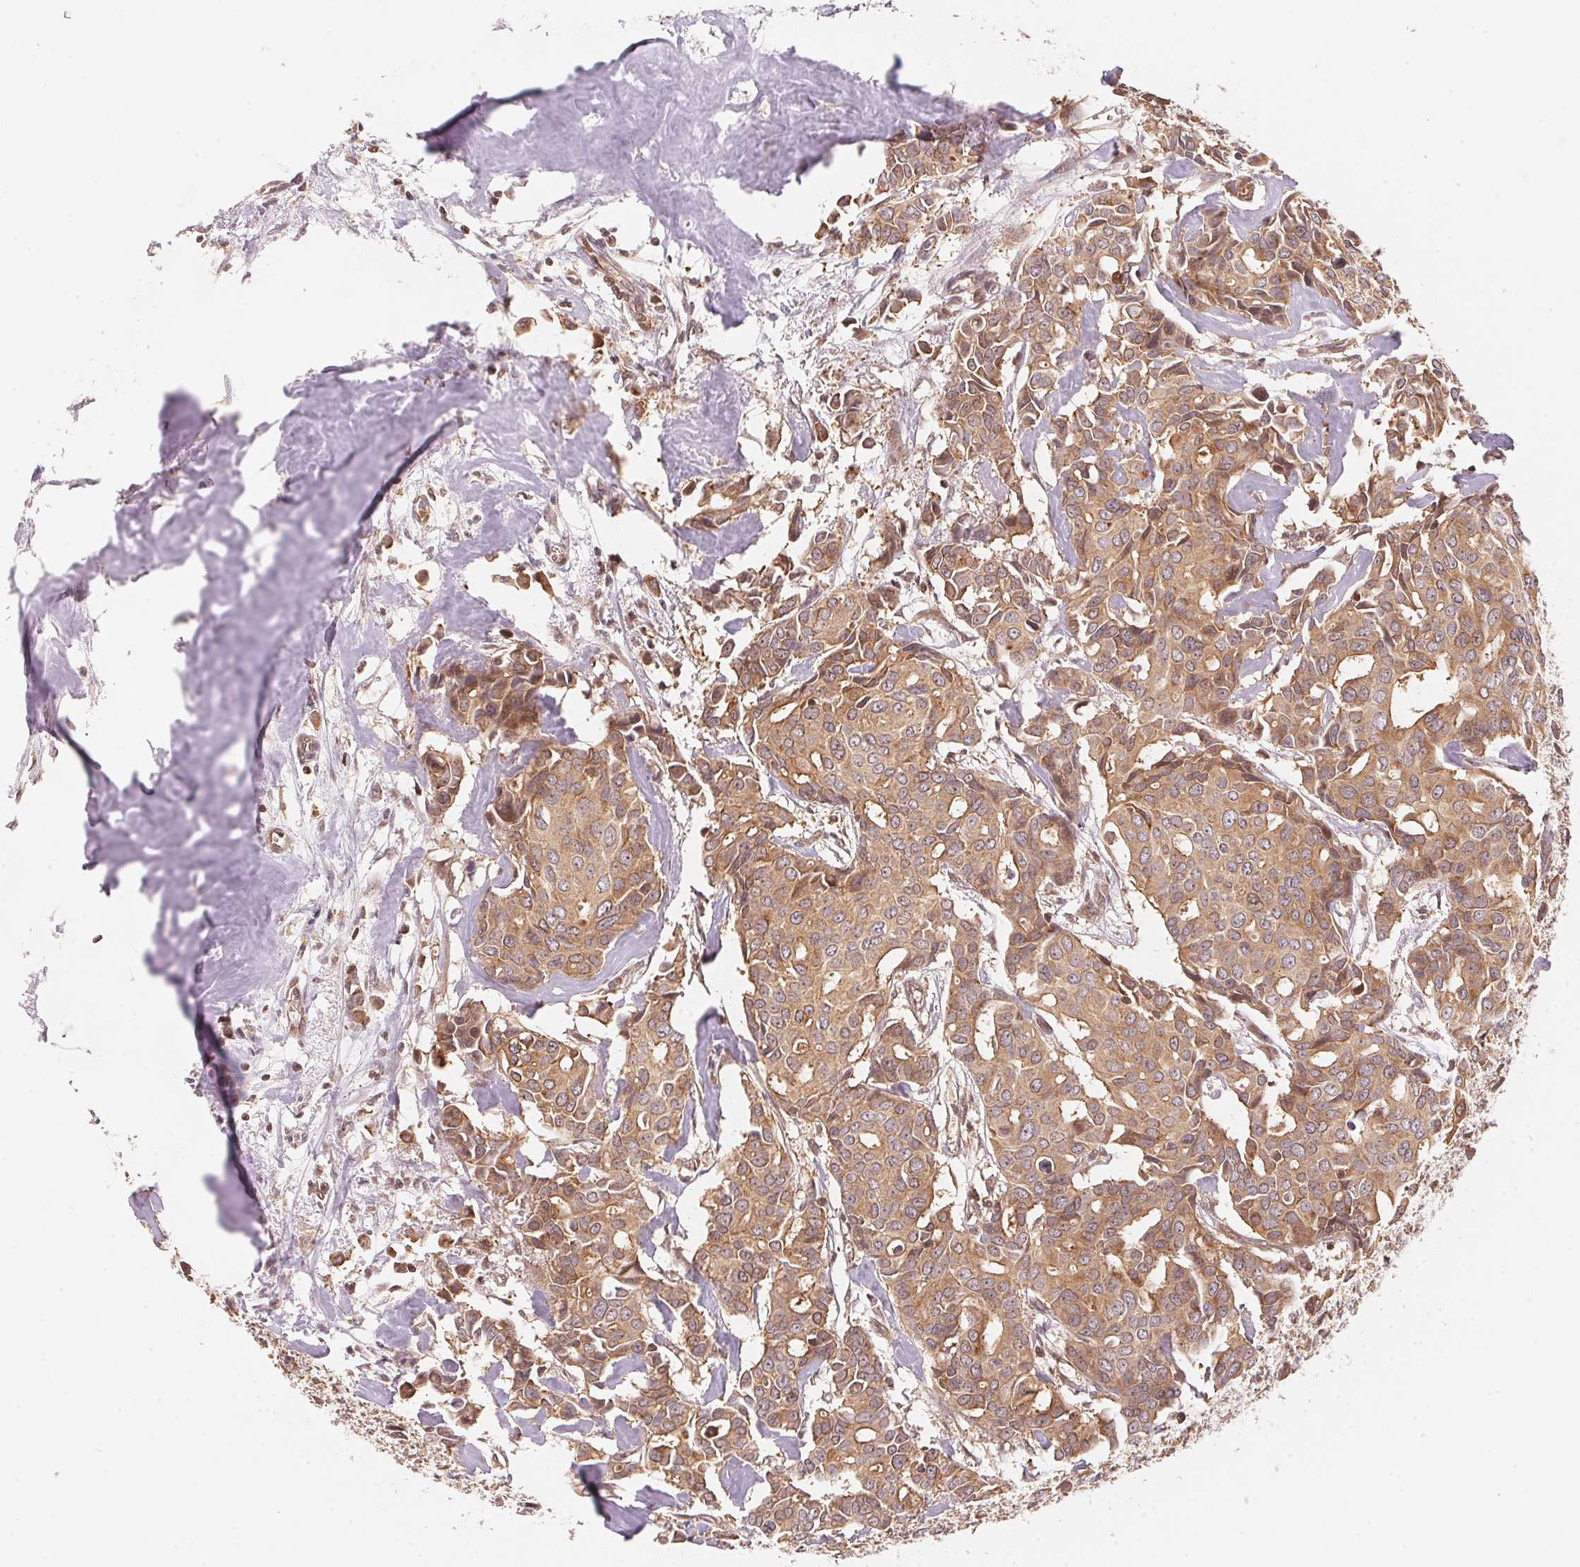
{"staining": {"intensity": "weak", "quantity": ">75%", "location": "cytoplasmic/membranous,nuclear"}, "tissue": "breast cancer", "cell_type": "Tumor cells", "image_type": "cancer", "snomed": [{"axis": "morphology", "description": "Duct carcinoma"}, {"axis": "topography", "description": "Breast"}], "caption": "Immunohistochemistry histopathology image of human breast cancer (infiltrating ductal carcinoma) stained for a protein (brown), which reveals low levels of weak cytoplasmic/membranous and nuclear expression in approximately >75% of tumor cells.", "gene": "CCDC102B", "patient": {"sex": "female", "age": 54}}